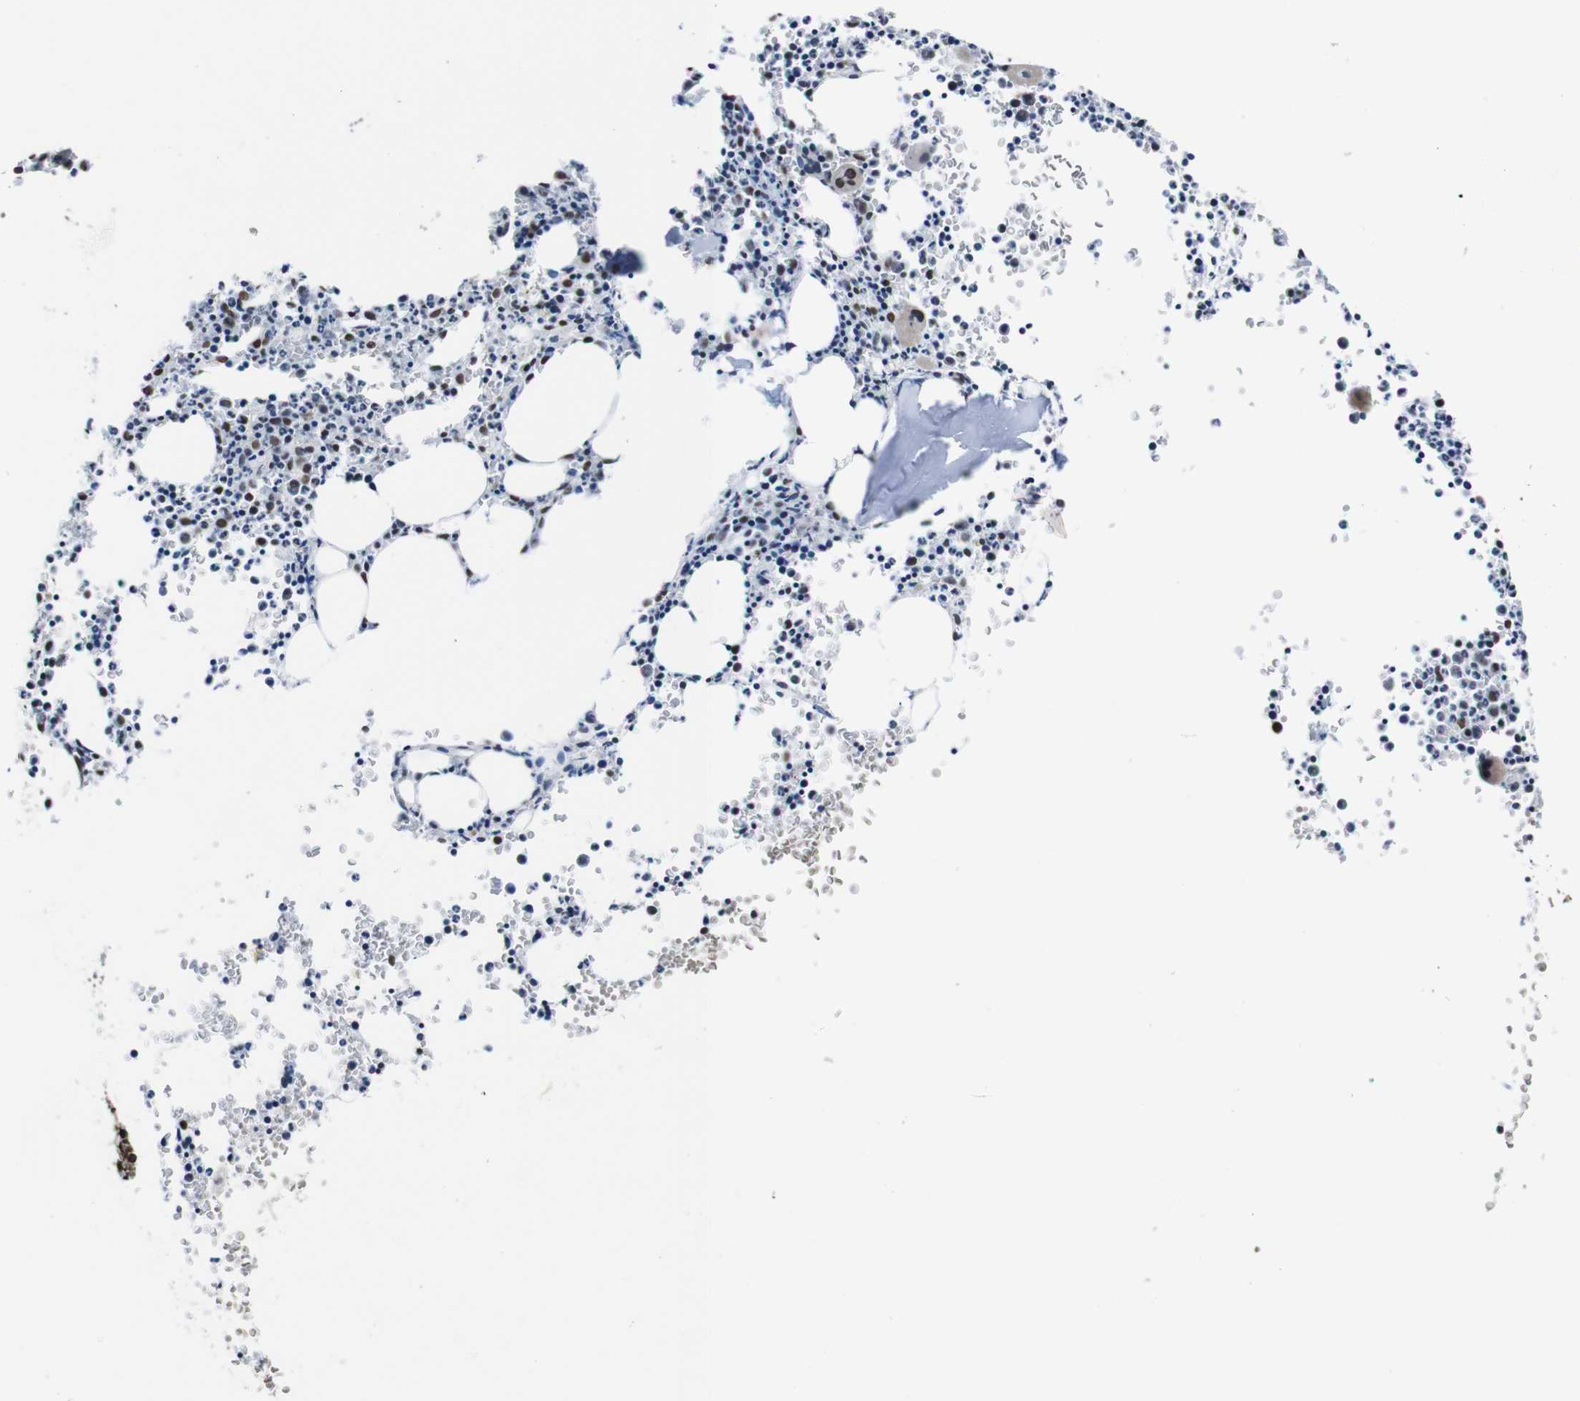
{"staining": {"intensity": "strong", "quantity": ">75%", "location": "nuclear"}, "tissue": "bone marrow", "cell_type": "Hematopoietic cells", "image_type": "normal", "snomed": [{"axis": "morphology", "description": "Normal tissue, NOS"}, {"axis": "morphology", "description": "Inflammation, NOS"}, {"axis": "topography", "description": "Bone marrow"}], "caption": "A brown stain shows strong nuclear expression of a protein in hematopoietic cells of normal human bone marrow. The staining was performed using DAB (3,3'-diaminobenzidine) to visualize the protein expression in brown, while the nuclei were stained in blue with hematoxylin (Magnification: 20x).", "gene": "ROMO1", "patient": {"sex": "female", "age": 61}}